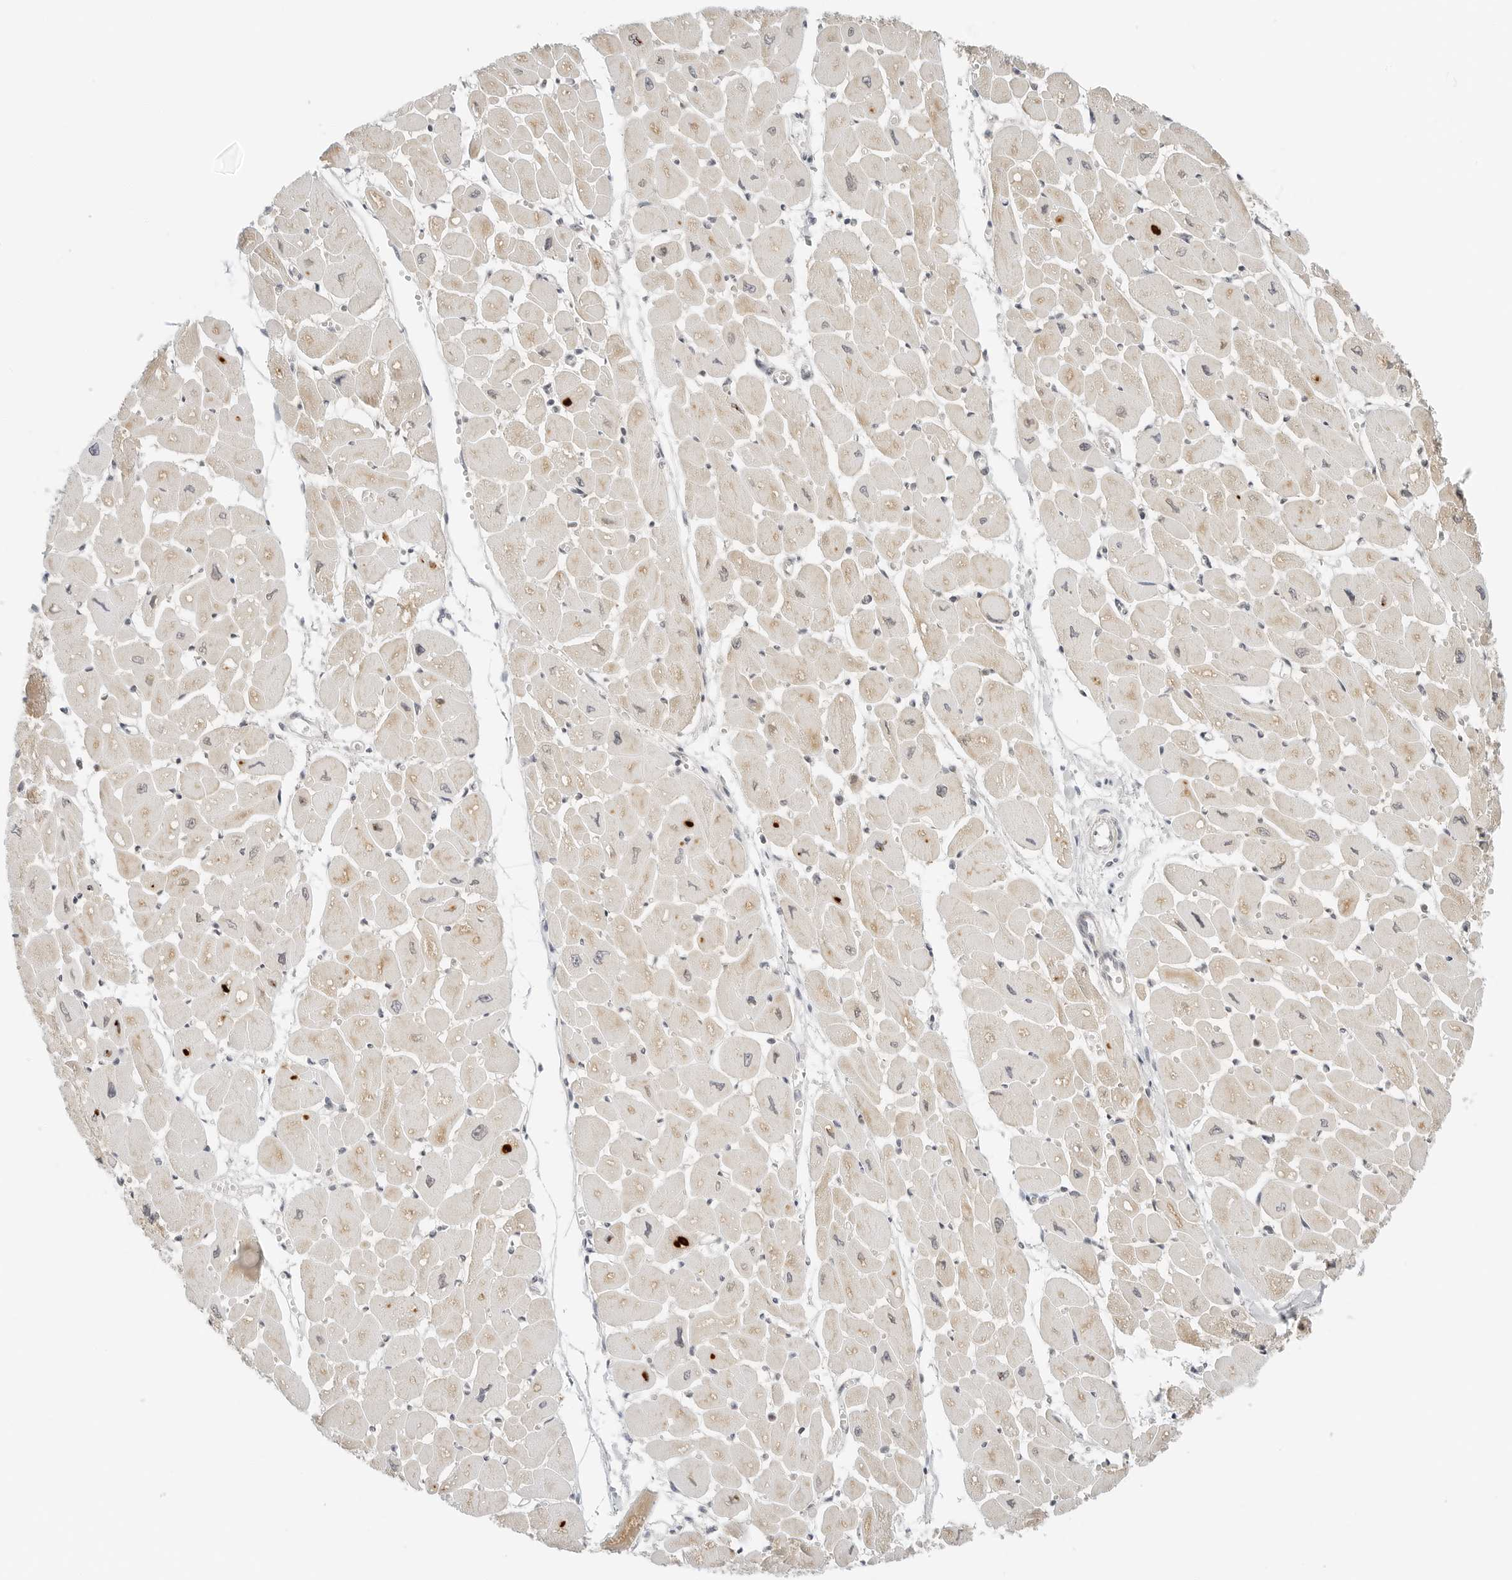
{"staining": {"intensity": "moderate", "quantity": ">75%", "location": "cytoplasmic/membranous"}, "tissue": "heart muscle", "cell_type": "Cardiomyocytes", "image_type": "normal", "snomed": [{"axis": "morphology", "description": "Normal tissue, NOS"}, {"axis": "topography", "description": "Heart"}], "caption": "The immunohistochemical stain labels moderate cytoplasmic/membranous expression in cardiomyocytes of benign heart muscle. The staining was performed using DAB (3,3'-diaminobenzidine) to visualize the protein expression in brown, while the nuclei were stained in blue with hematoxylin (Magnification: 20x).", "gene": "IQCC", "patient": {"sex": "female", "age": 54}}